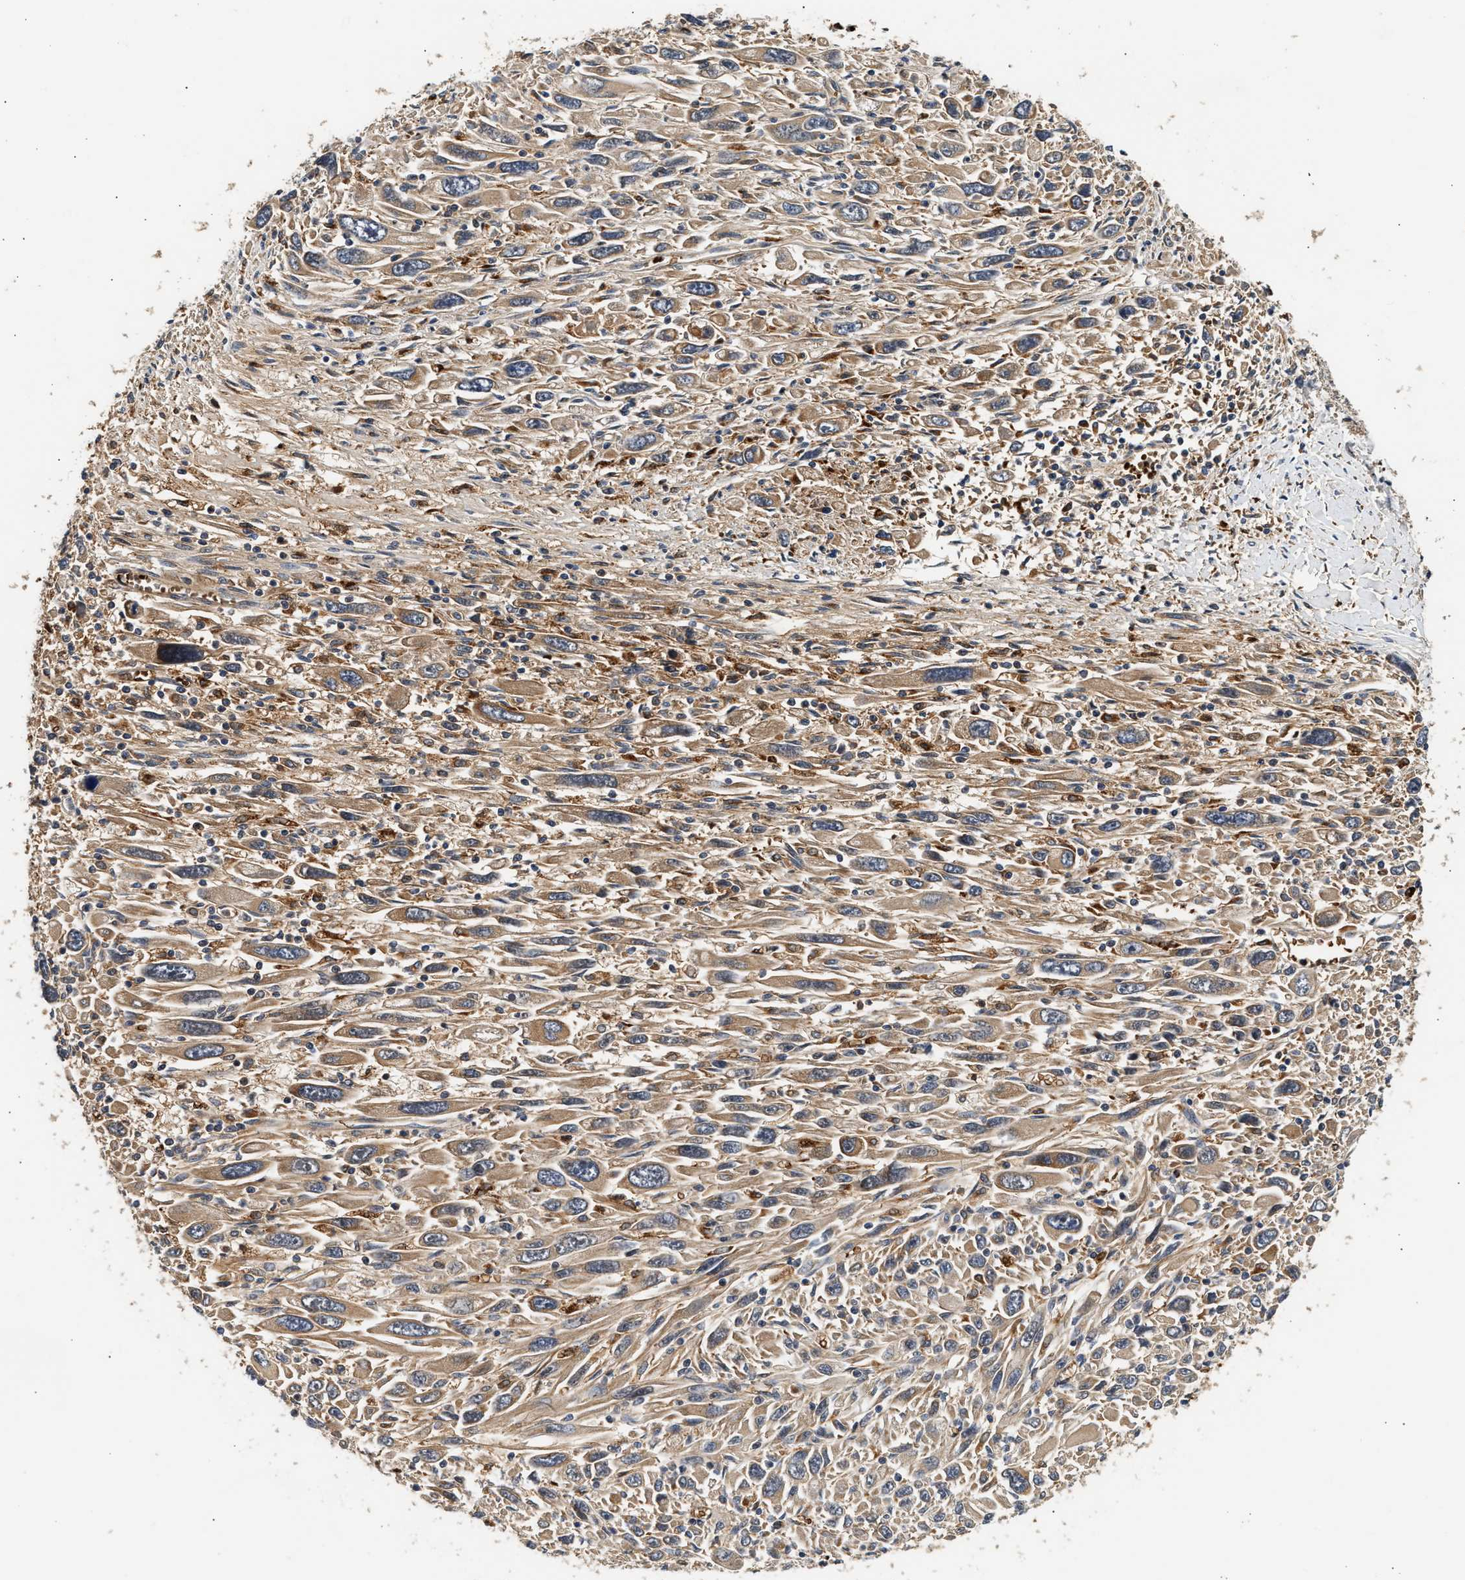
{"staining": {"intensity": "moderate", "quantity": ">75%", "location": "cytoplasmic/membranous"}, "tissue": "melanoma", "cell_type": "Tumor cells", "image_type": "cancer", "snomed": [{"axis": "morphology", "description": "Malignant melanoma, Metastatic site"}, {"axis": "topography", "description": "Skin"}], "caption": "Melanoma stained with a brown dye reveals moderate cytoplasmic/membranous positive expression in about >75% of tumor cells.", "gene": "PLD3", "patient": {"sex": "female", "age": 56}}